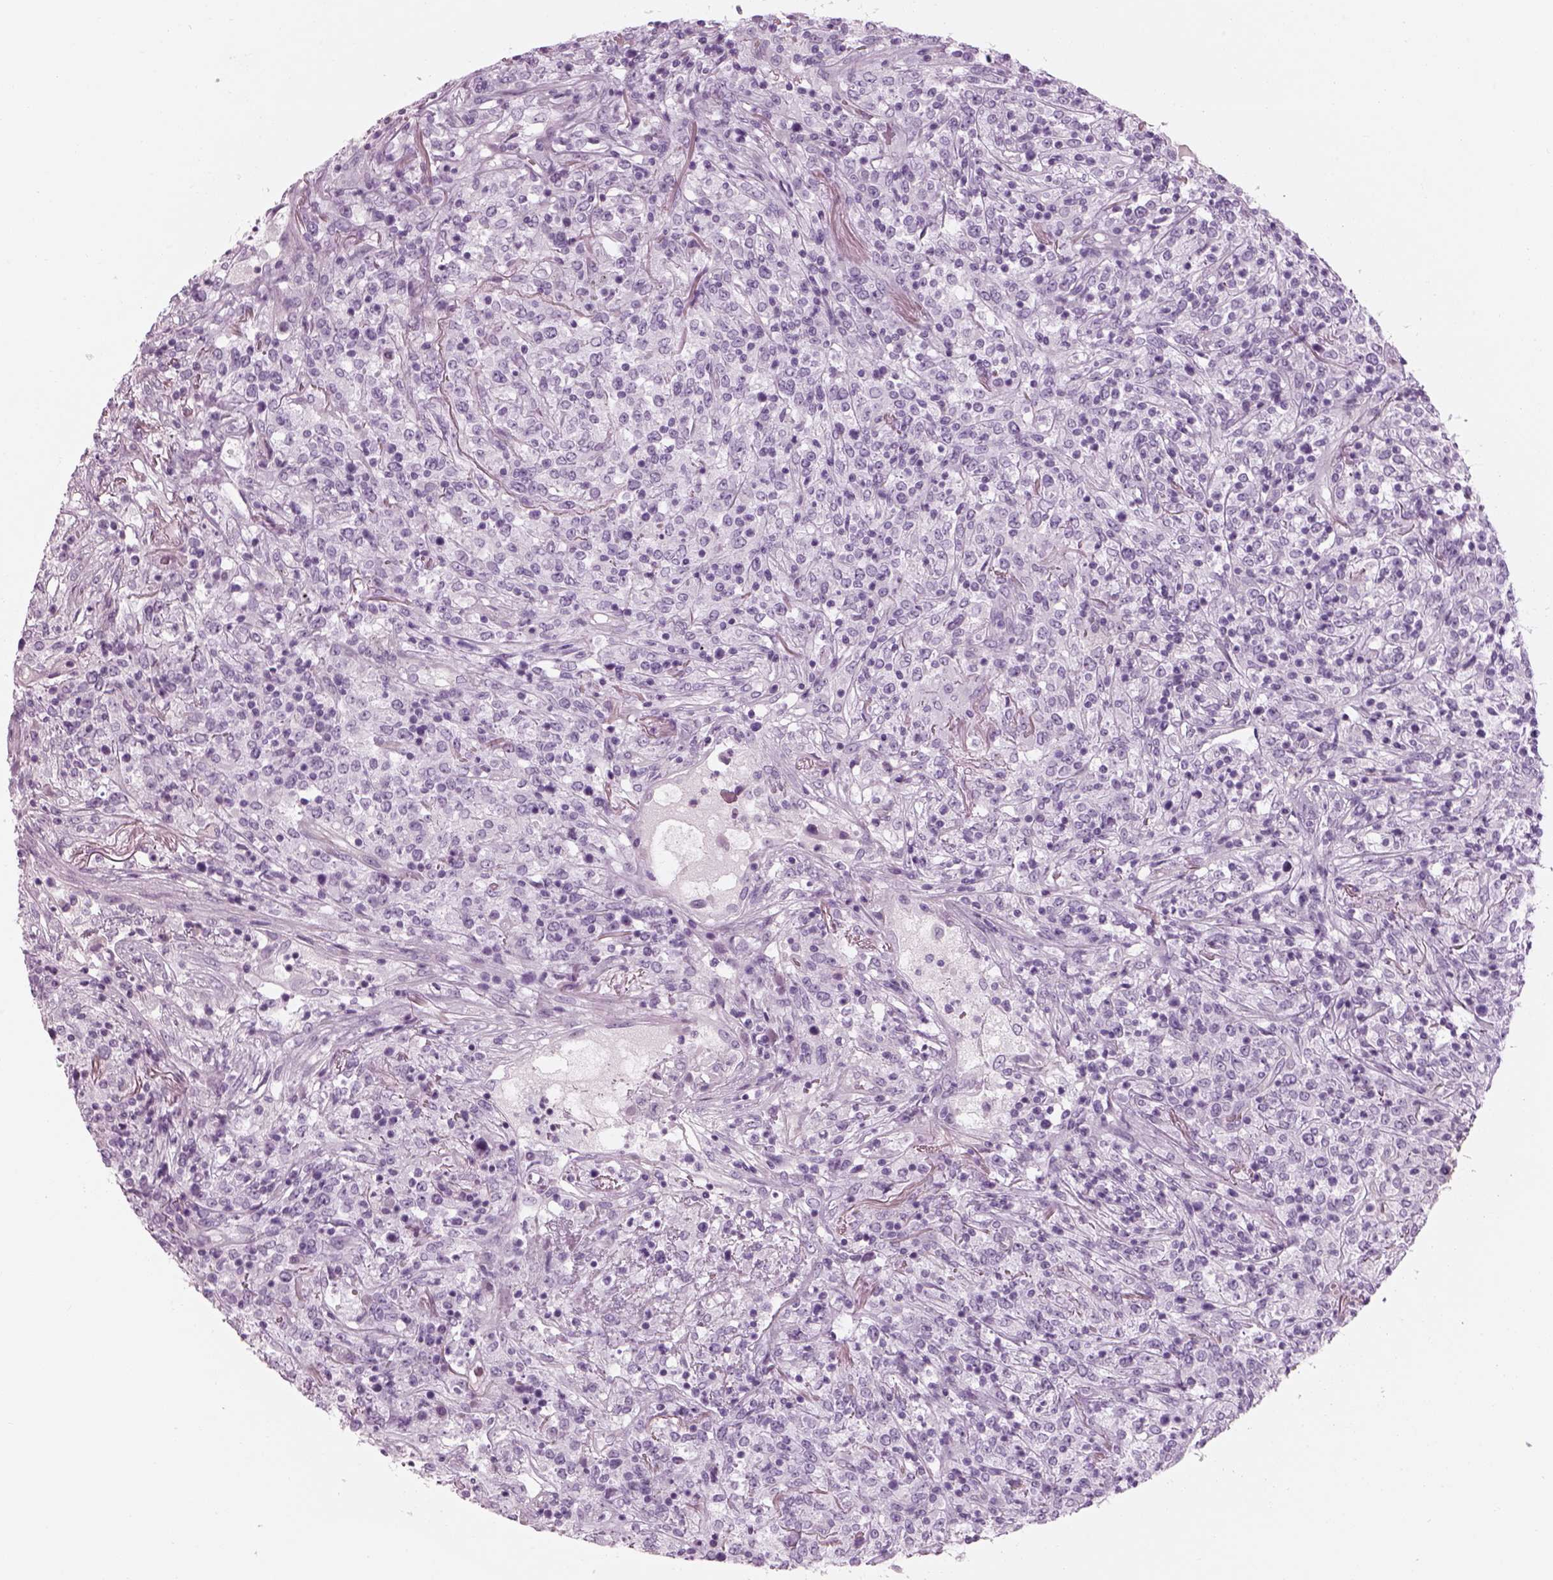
{"staining": {"intensity": "negative", "quantity": "none", "location": "none"}, "tissue": "lymphoma", "cell_type": "Tumor cells", "image_type": "cancer", "snomed": [{"axis": "morphology", "description": "Malignant lymphoma, non-Hodgkin's type, High grade"}, {"axis": "topography", "description": "Lung"}], "caption": "DAB (3,3'-diaminobenzidine) immunohistochemical staining of human lymphoma reveals no significant positivity in tumor cells. (Brightfield microscopy of DAB immunohistochemistry at high magnification).", "gene": "GAS2L2", "patient": {"sex": "male", "age": 79}}